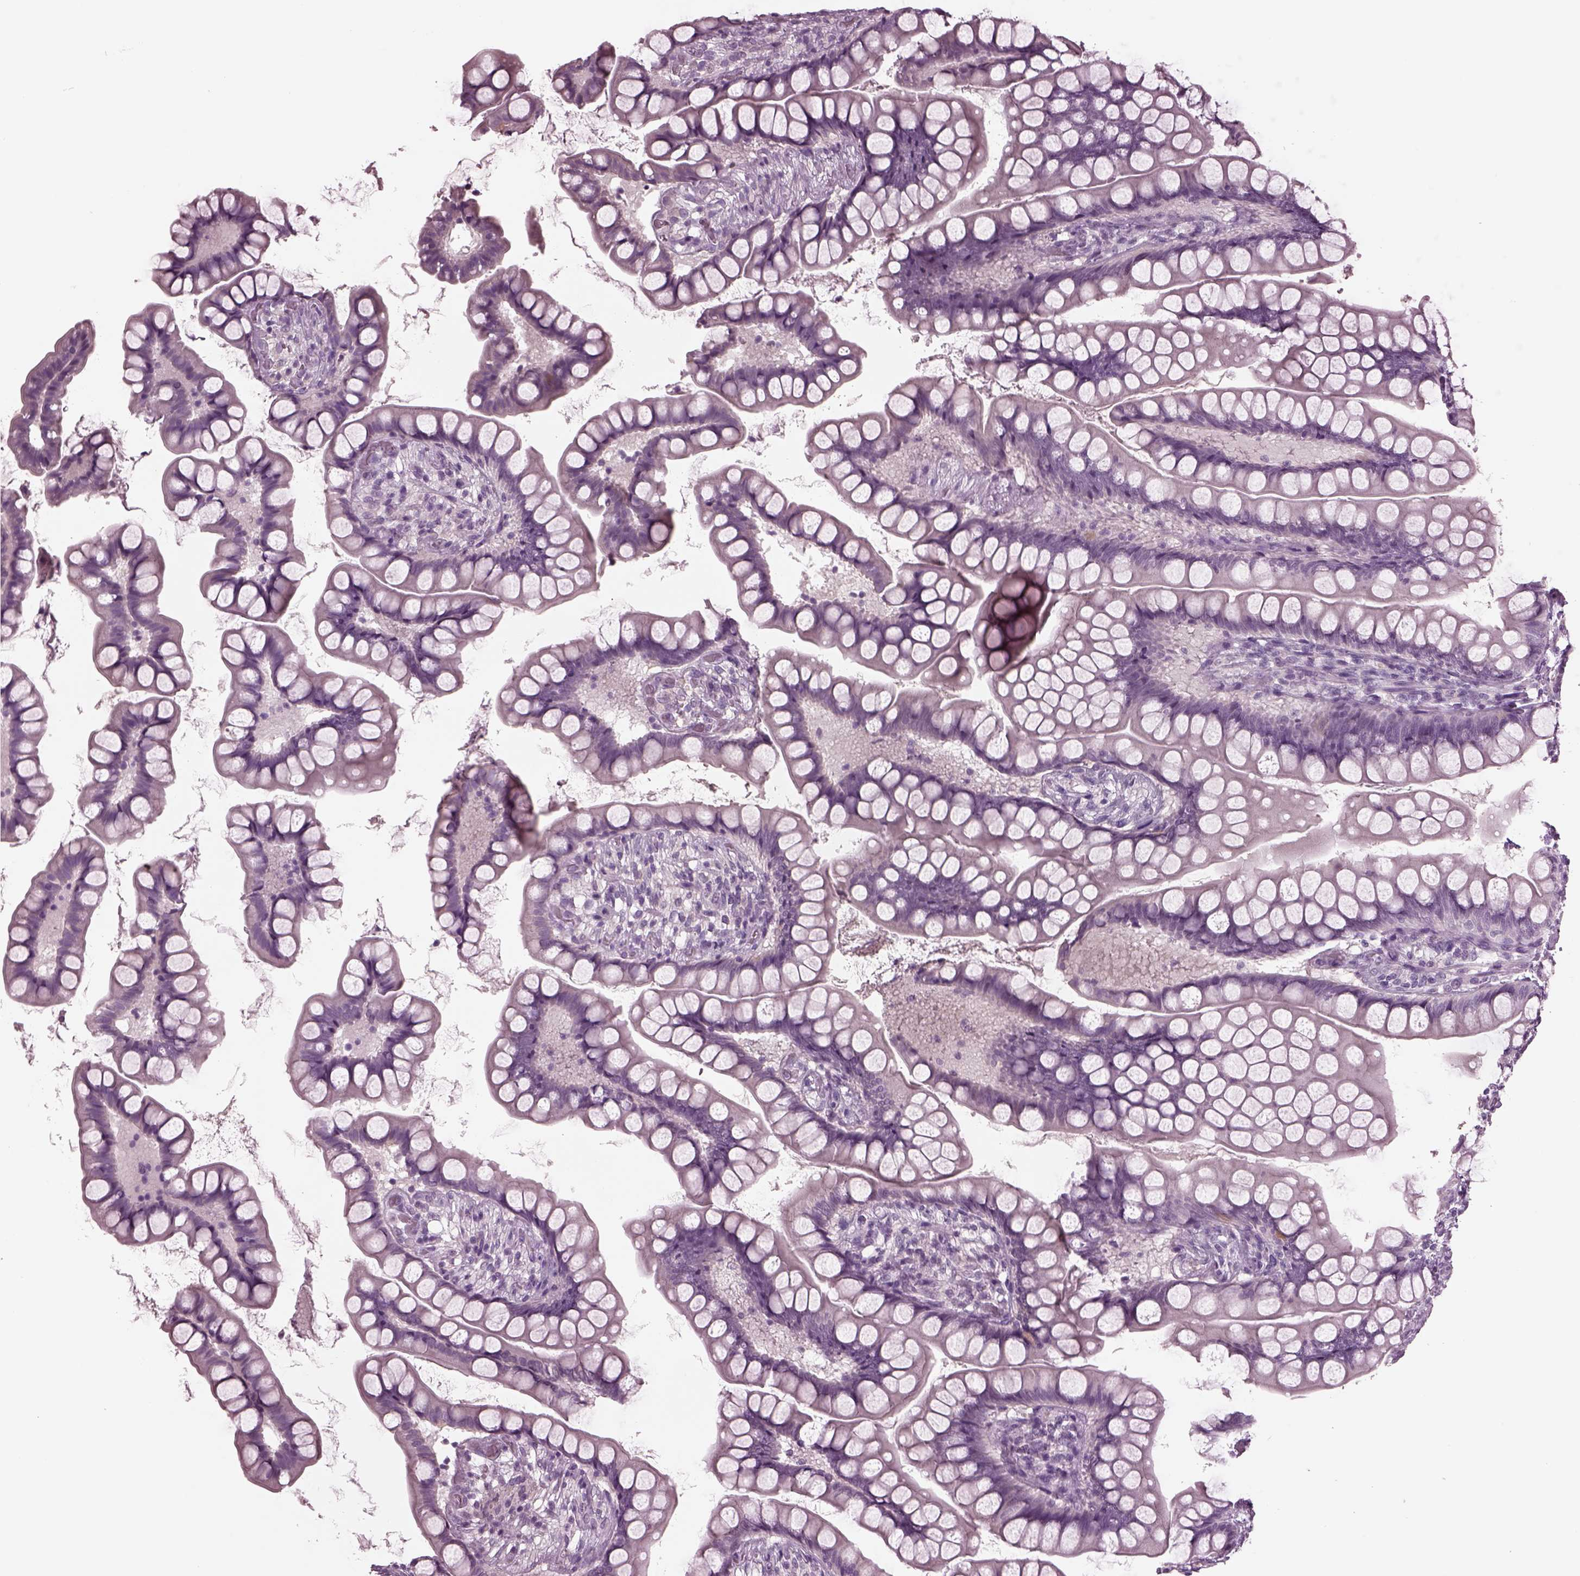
{"staining": {"intensity": "negative", "quantity": "none", "location": "none"}, "tissue": "small intestine", "cell_type": "Glandular cells", "image_type": "normal", "snomed": [{"axis": "morphology", "description": "Normal tissue, NOS"}, {"axis": "topography", "description": "Small intestine"}], "caption": "Small intestine stained for a protein using immunohistochemistry demonstrates no staining glandular cells.", "gene": "CLCN4", "patient": {"sex": "male", "age": 70}}